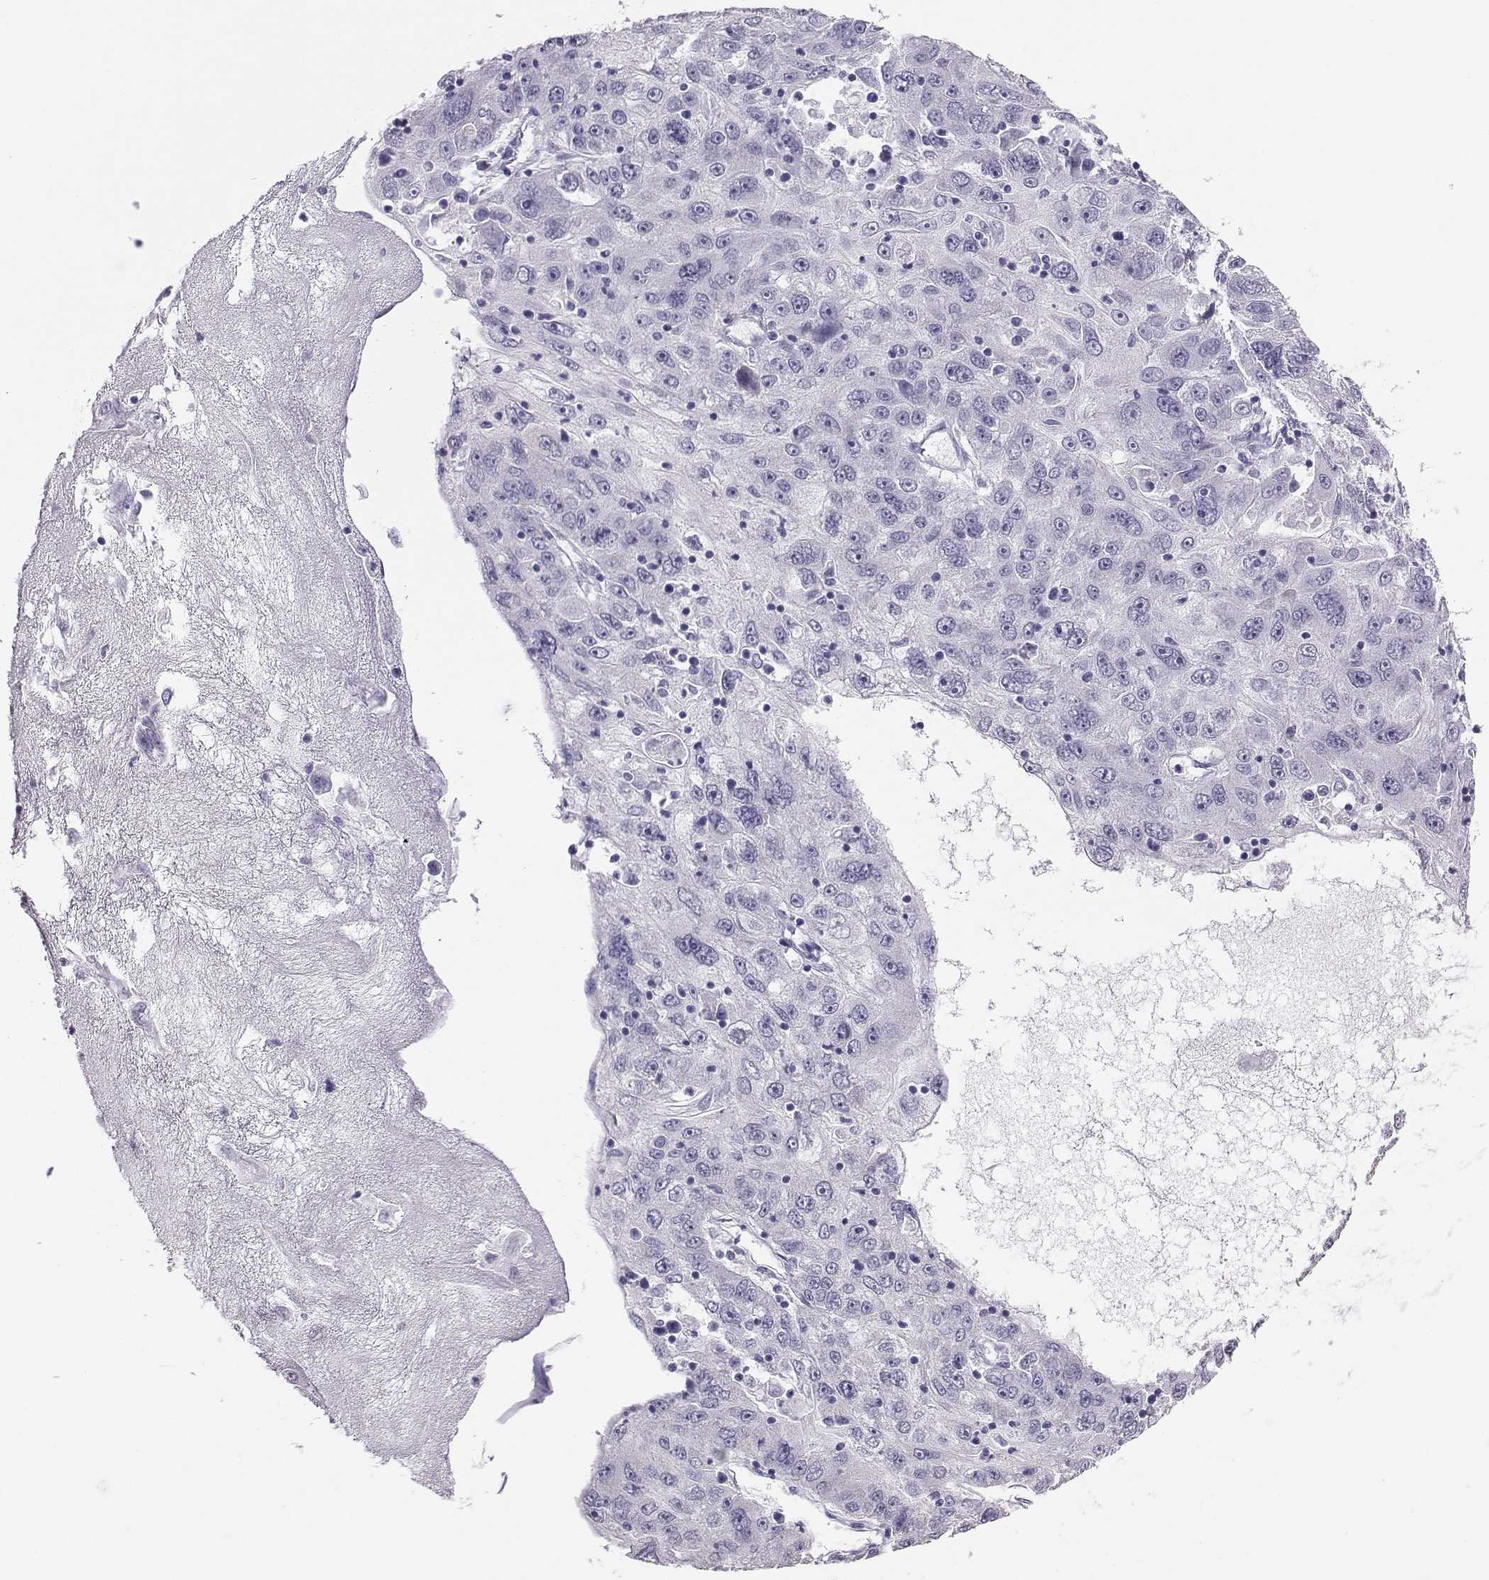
{"staining": {"intensity": "negative", "quantity": "none", "location": "none"}, "tissue": "stomach cancer", "cell_type": "Tumor cells", "image_type": "cancer", "snomed": [{"axis": "morphology", "description": "Adenocarcinoma, NOS"}, {"axis": "topography", "description": "Stomach"}], "caption": "Tumor cells are negative for brown protein staining in adenocarcinoma (stomach). The staining was performed using DAB (3,3'-diaminobenzidine) to visualize the protein expression in brown, while the nuclei were stained in blue with hematoxylin (Magnification: 20x).", "gene": "AVP", "patient": {"sex": "male", "age": 56}}